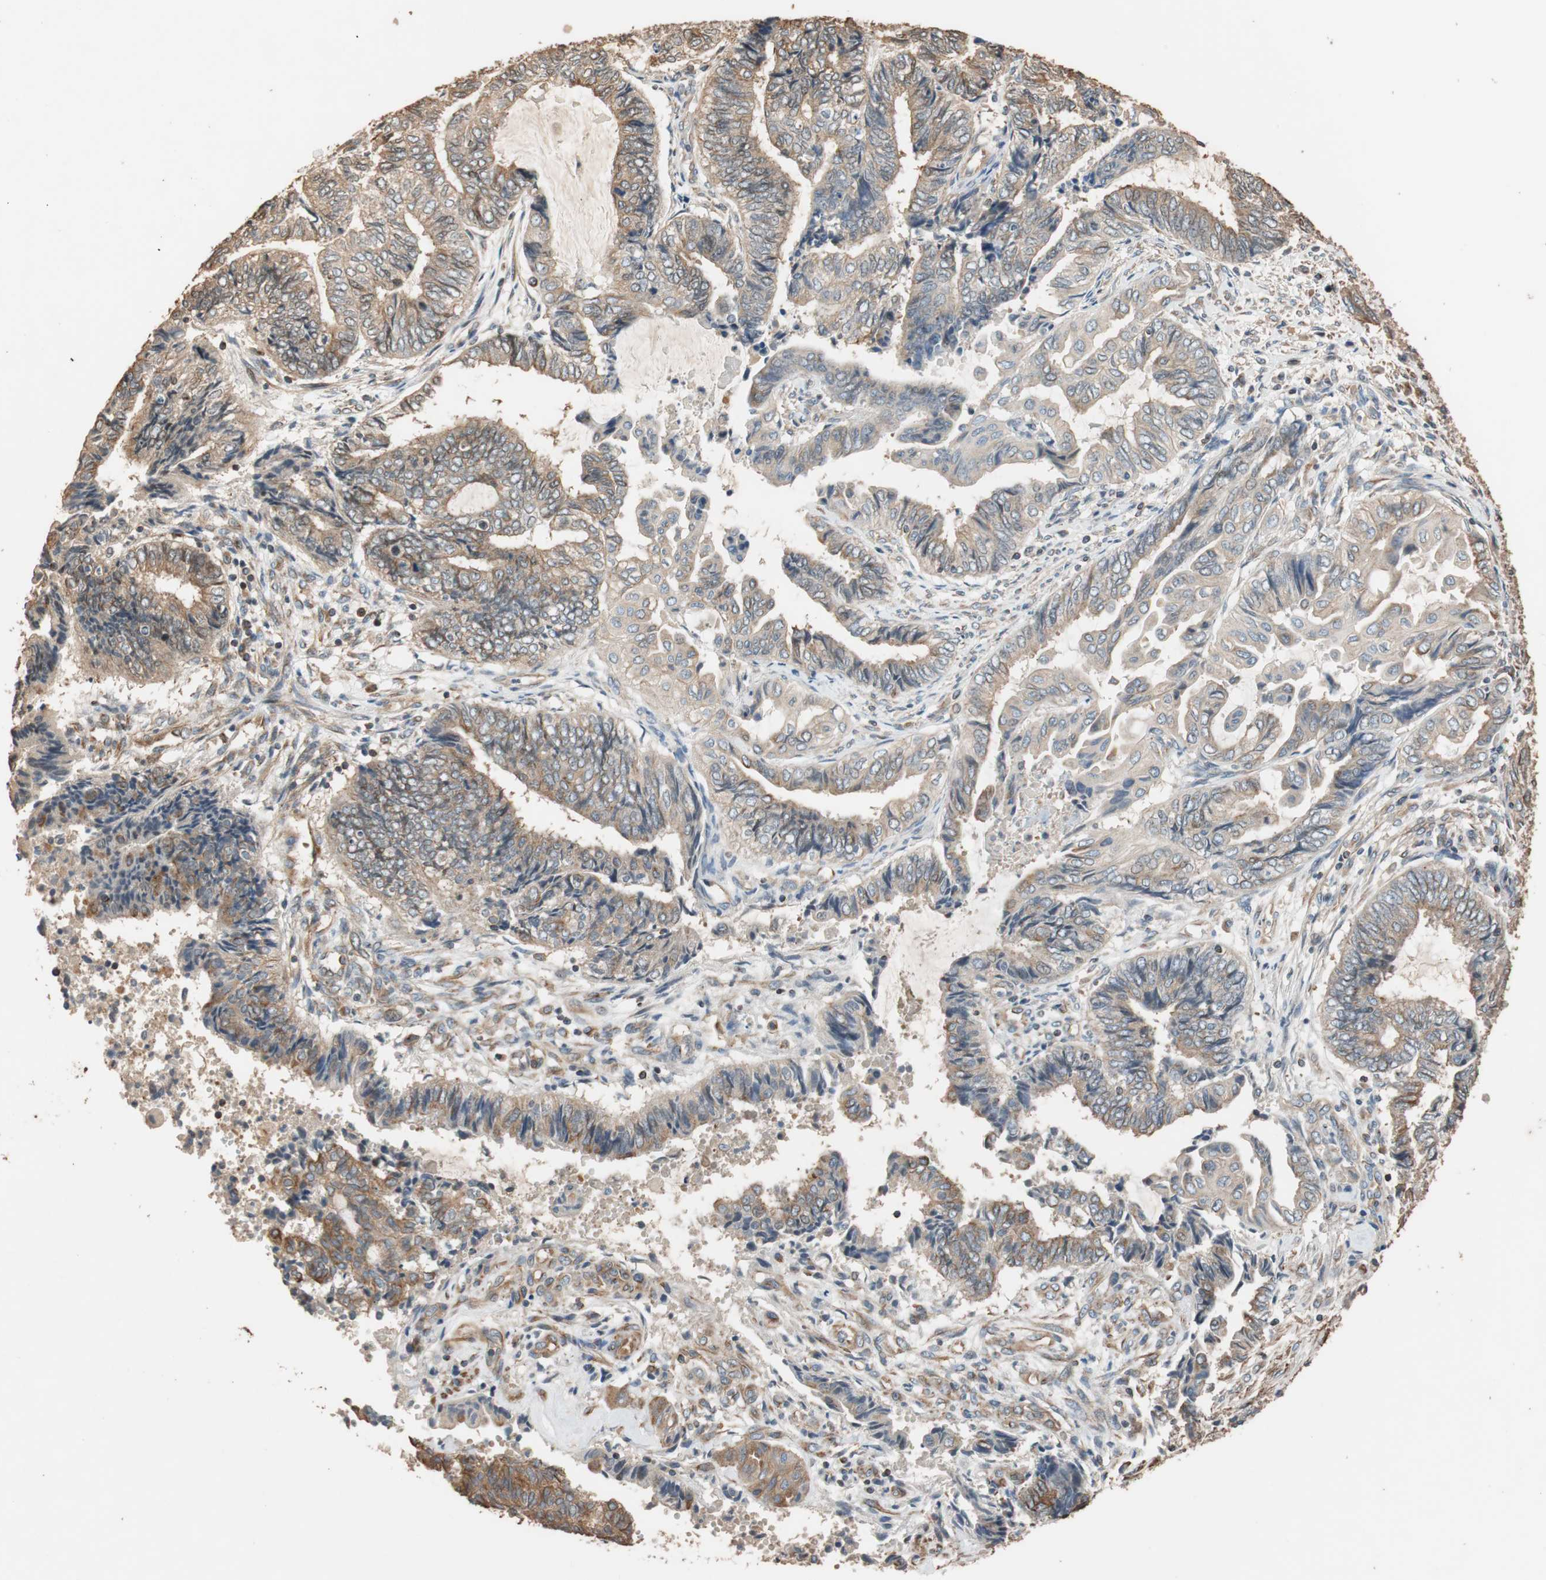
{"staining": {"intensity": "weak", "quantity": "25%-75%", "location": "cytoplasmic/membranous"}, "tissue": "endometrial cancer", "cell_type": "Tumor cells", "image_type": "cancer", "snomed": [{"axis": "morphology", "description": "Adenocarcinoma, NOS"}, {"axis": "topography", "description": "Uterus"}, {"axis": "topography", "description": "Endometrium"}], "caption": "A brown stain shows weak cytoplasmic/membranous expression of a protein in human adenocarcinoma (endometrial) tumor cells.", "gene": "TUBB", "patient": {"sex": "female", "age": 70}}